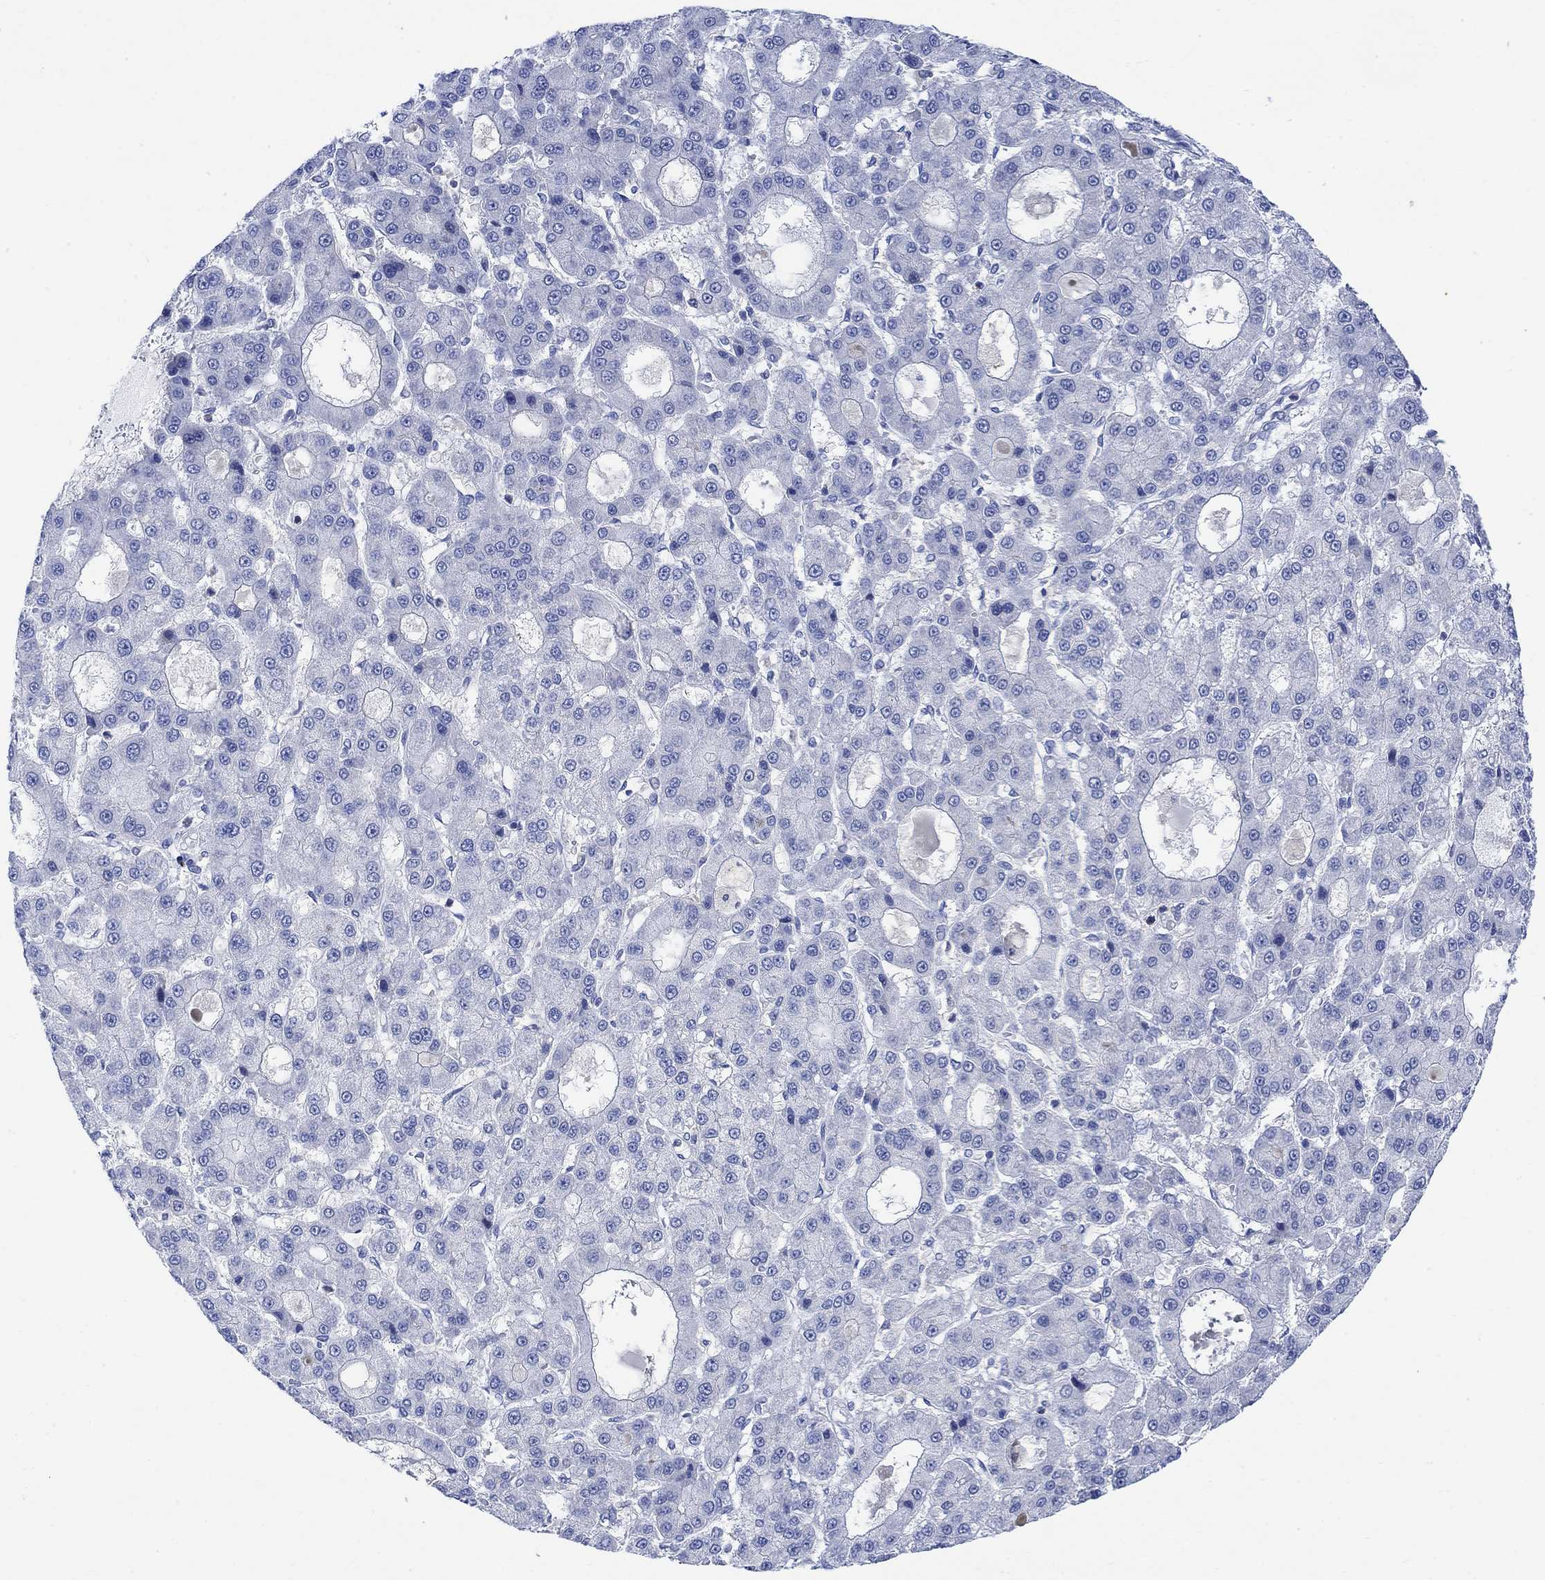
{"staining": {"intensity": "negative", "quantity": "none", "location": "none"}, "tissue": "liver cancer", "cell_type": "Tumor cells", "image_type": "cancer", "snomed": [{"axis": "morphology", "description": "Carcinoma, Hepatocellular, NOS"}, {"axis": "topography", "description": "Liver"}], "caption": "Photomicrograph shows no significant protein positivity in tumor cells of hepatocellular carcinoma (liver).", "gene": "ARSK", "patient": {"sex": "male", "age": 70}}